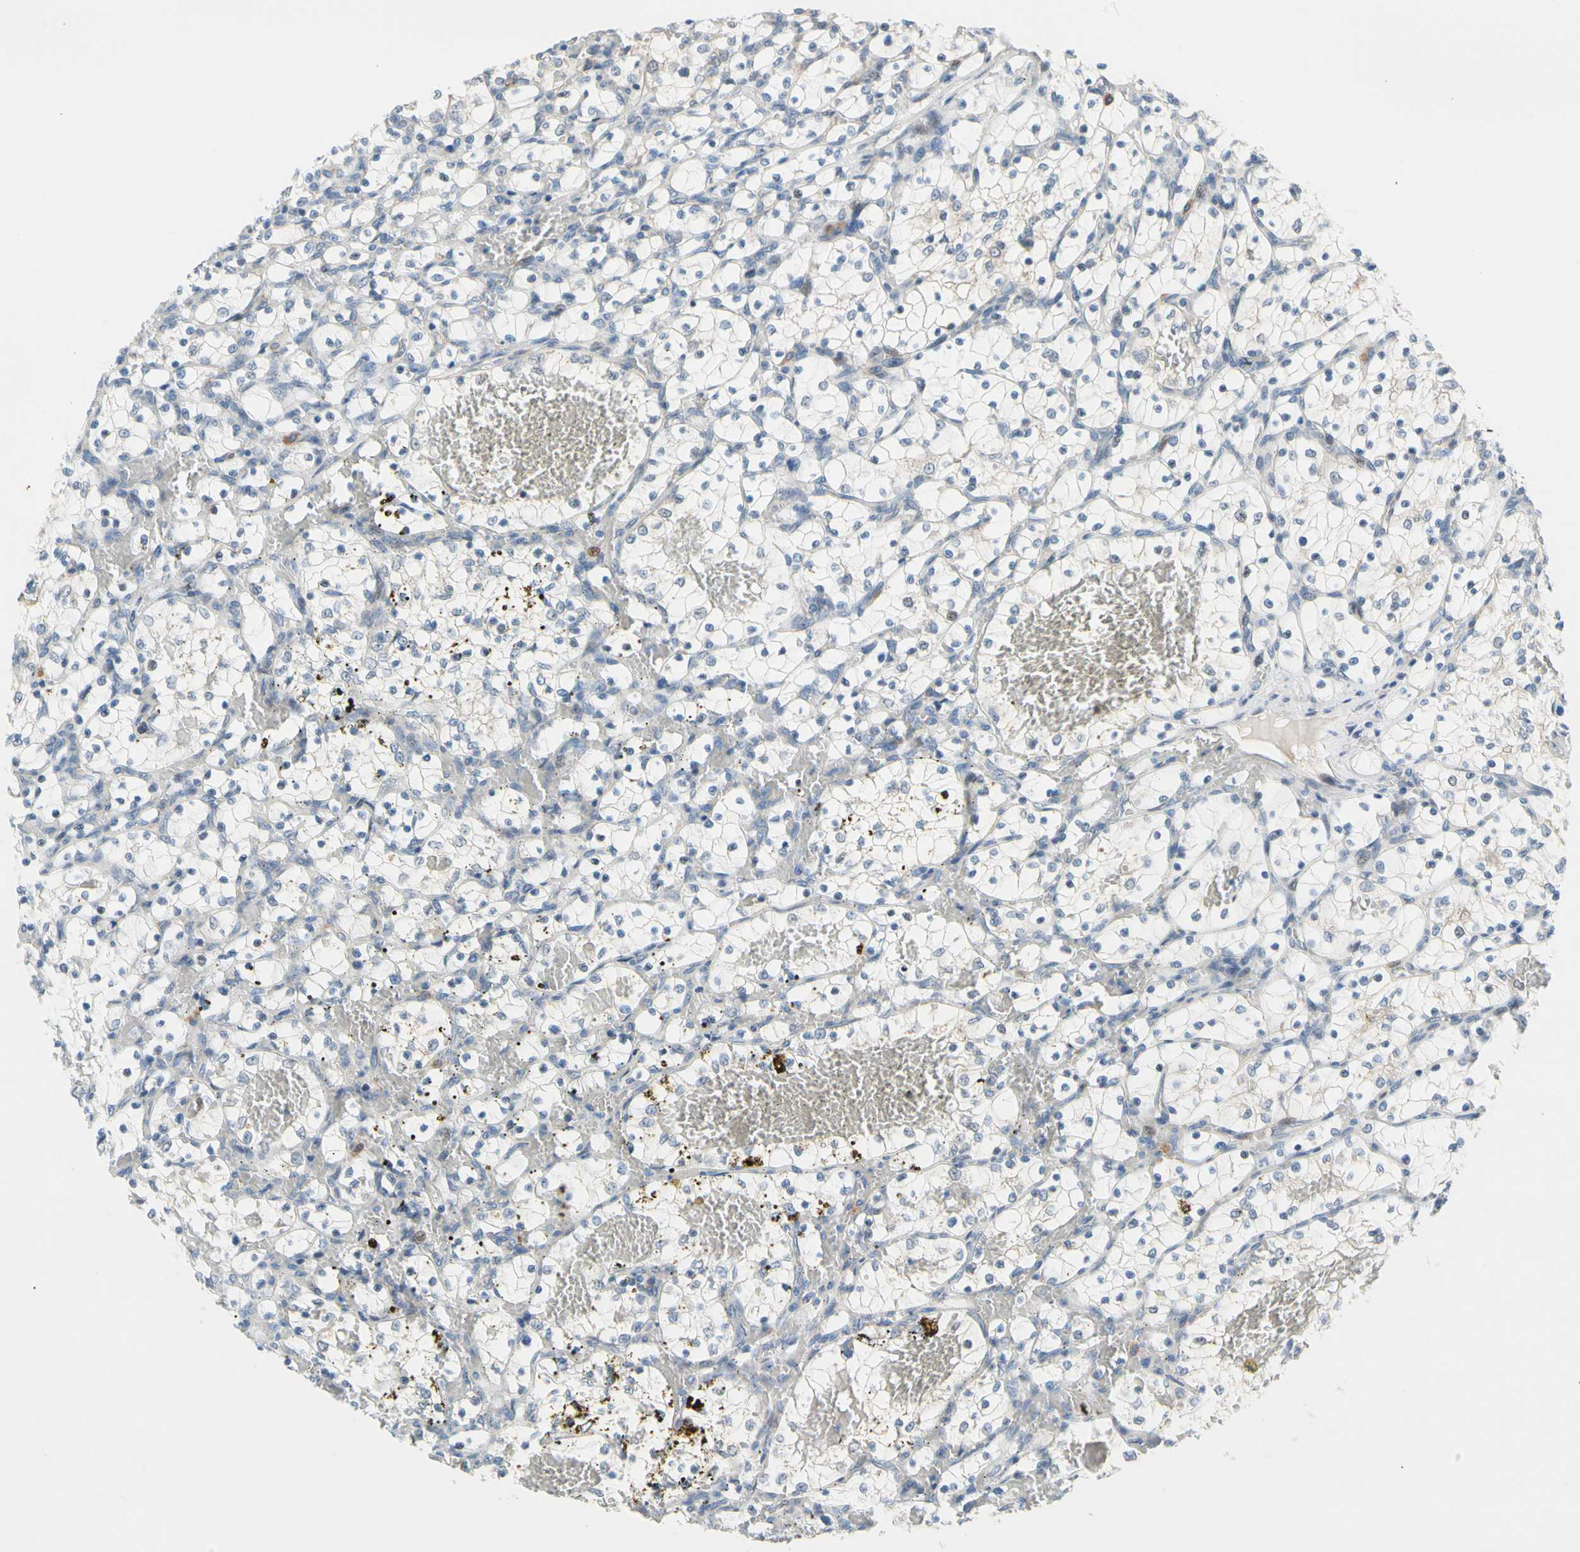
{"staining": {"intensity": "negative", "quantity": "none", "location": "none"}, "tissue": "renal cancer", "cell_type": "Tumor cells", "image_type": "cancer", "snomed": [{"axis": "morphology", "description": "Adenocarcinoma, NOS"}, {"axis": "topography", "description": "Kidney"}], "caption": "DAB (3,3'-diaminobenzidine) immunohistochemical staining of human renal adenocarcinoma demonstrates no significant positivity in tumor cells.", "gene": "CFAP36", "patient": {"sex": "female", "age": 69}}